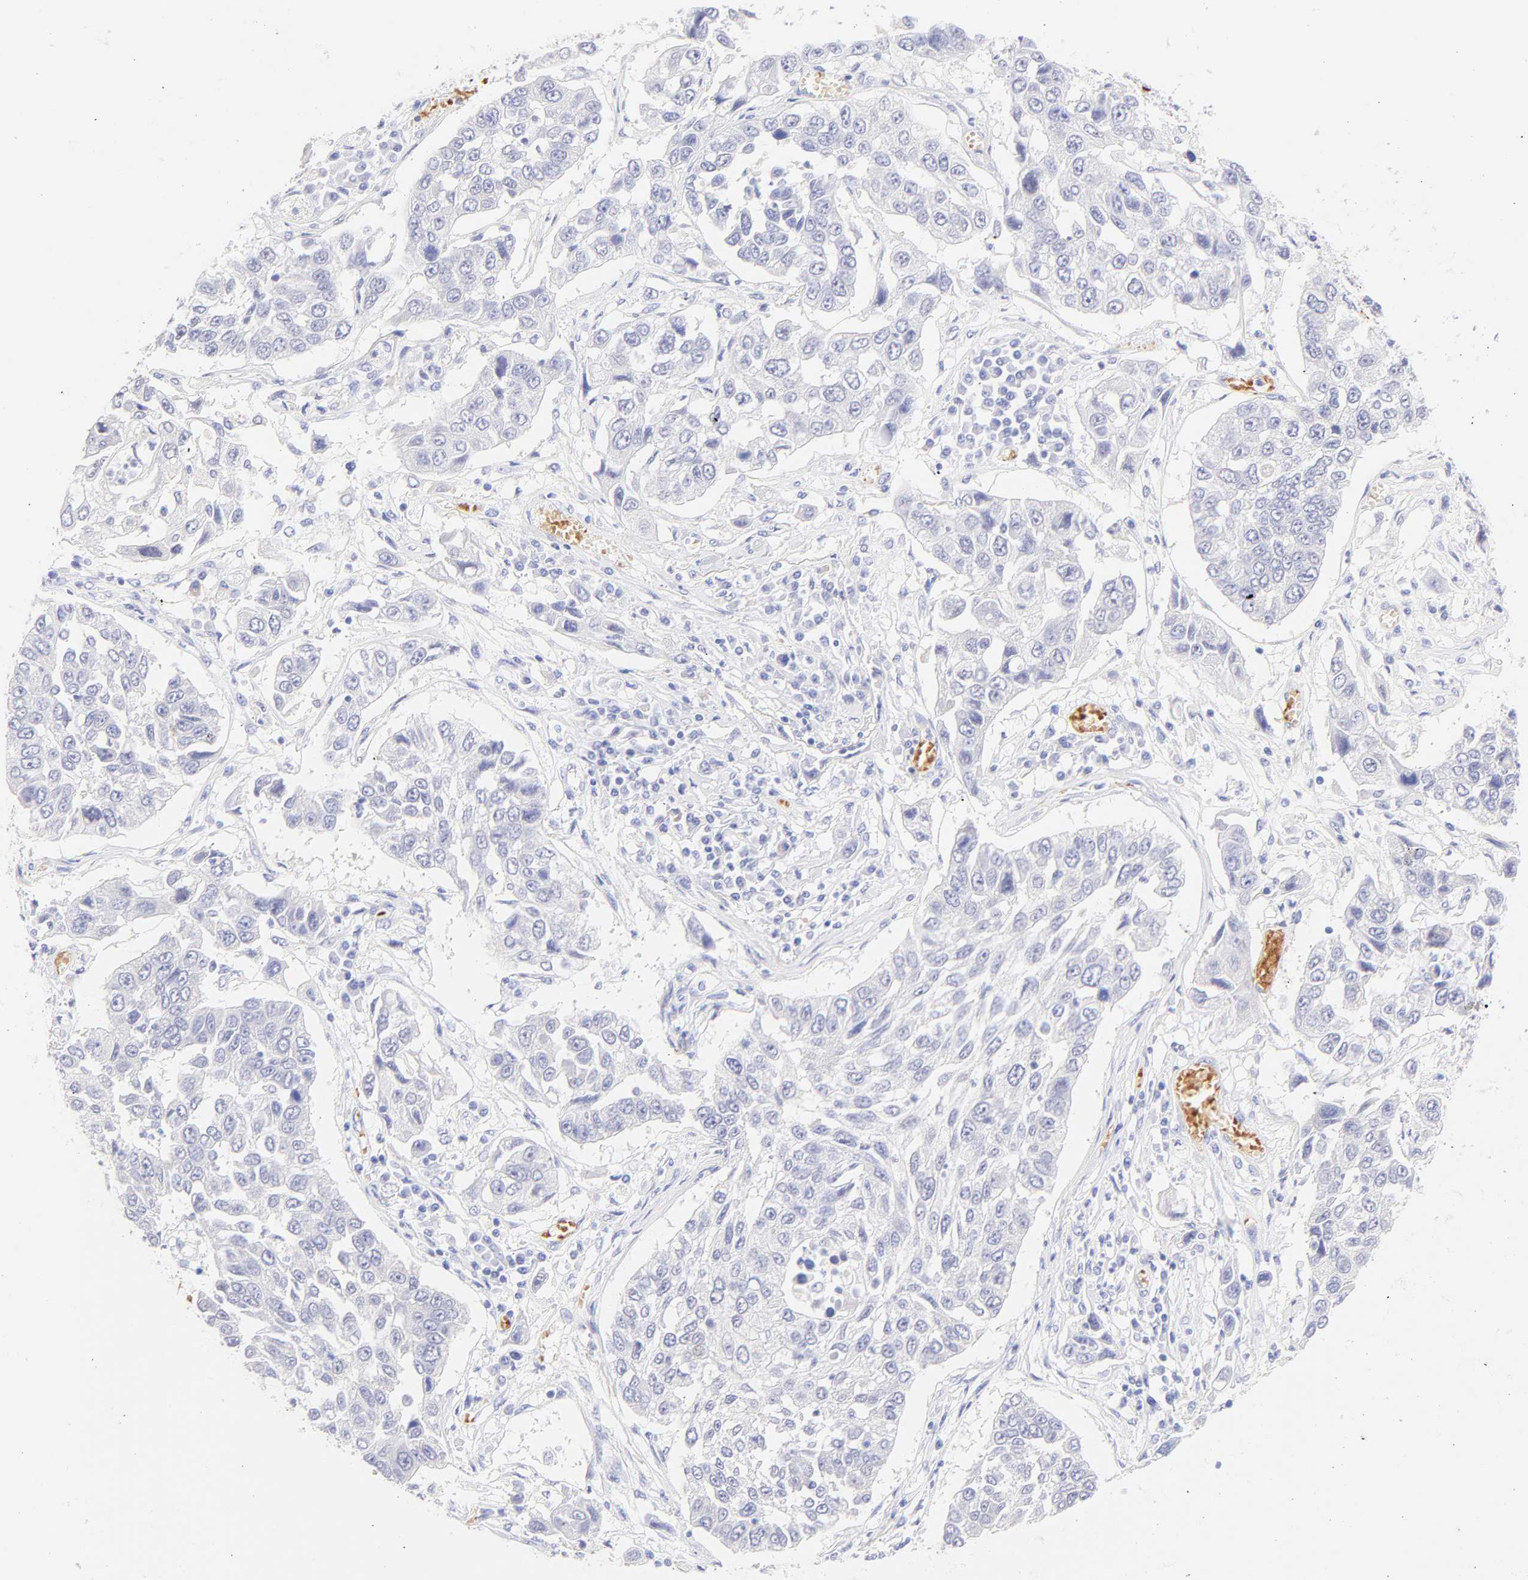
{"staining": {"intensity": "negative", "quantity": "none", "location": "none"}, "tissue": "lung cancer", "cell_type": "Tumor cells", "image_type": "cancer", "snomed": [{"axis": "morphology", "description": "Squamous cell carcinoma, NOS"}, {"axis": "topography", "description": "Lung"}], "caption": "Immunohistochemistry photomicrograph of neoplastic tissue: lung cancer (squamous cell carcinoma) stained with DAB displays no significant protein staining in tumor cells. (Brightfield microscopy of DAB (3,3'-diaminobenzidine) immunohistochemistry (IHC) at high magnification).", "gene": "FRMPD3", "patient": {"sex": "male", "age": 71}}